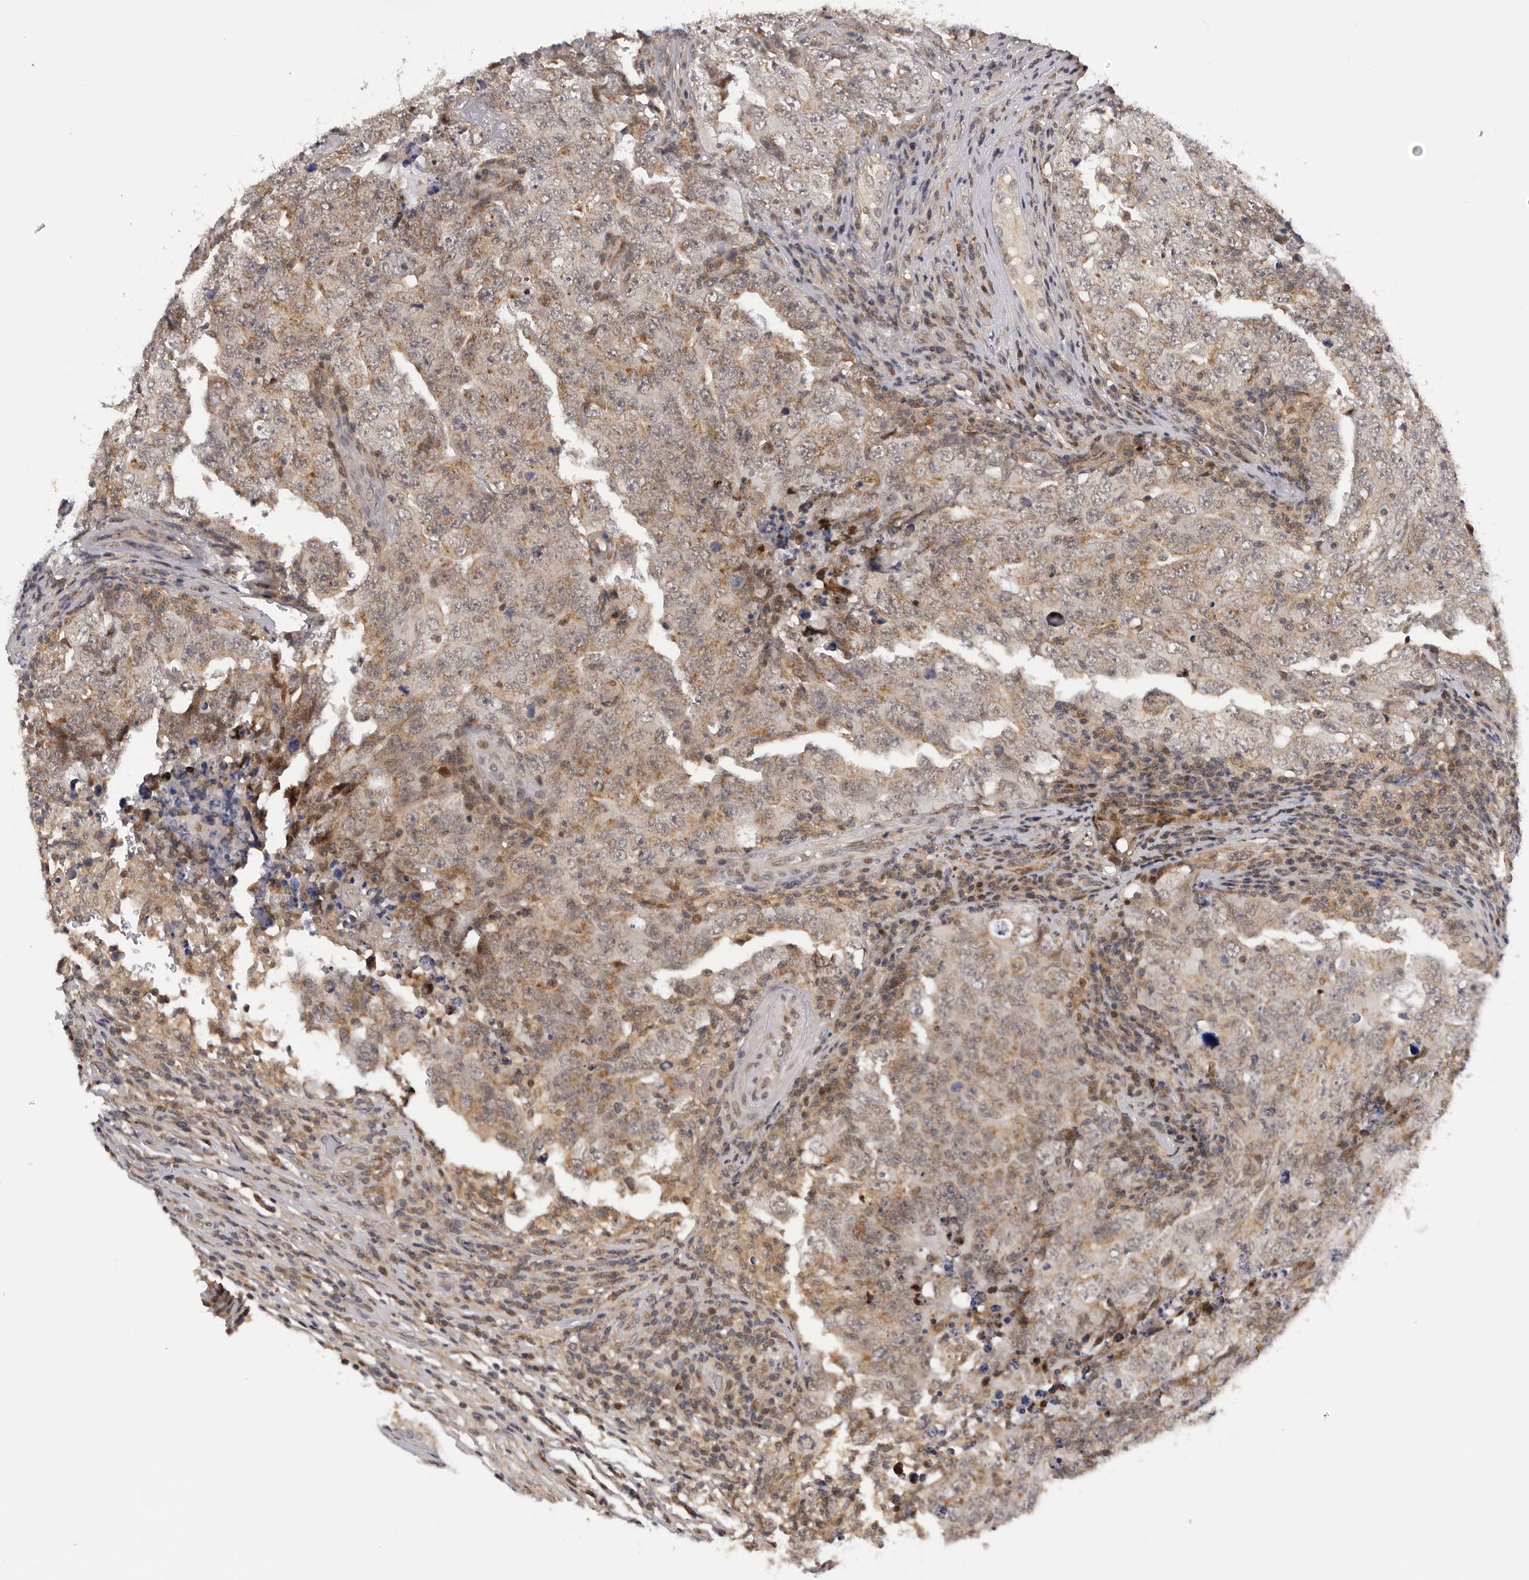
{"staining": {"intensity": "weak", "quantity": "25%-75%", "location": "cytoplasmic/membranous"}, "tissue": "testis cancer", "cell_type": "Tumor cells", "image_type": "cancer", "snomed": [{"axis": "morphology", "description": "Carcinoma, Embryonal, NOS"}, {"axis": "topography", "description": "Testis"}], "caption": "Immunohistochemical staining of human testis cancer exhibits low levels of weak cytoplasmic/membranous protein positivity in about 25%-75% of tumor cells.", "gene": "KIF2B", "patient": {"sex": "male", "age": 26}}